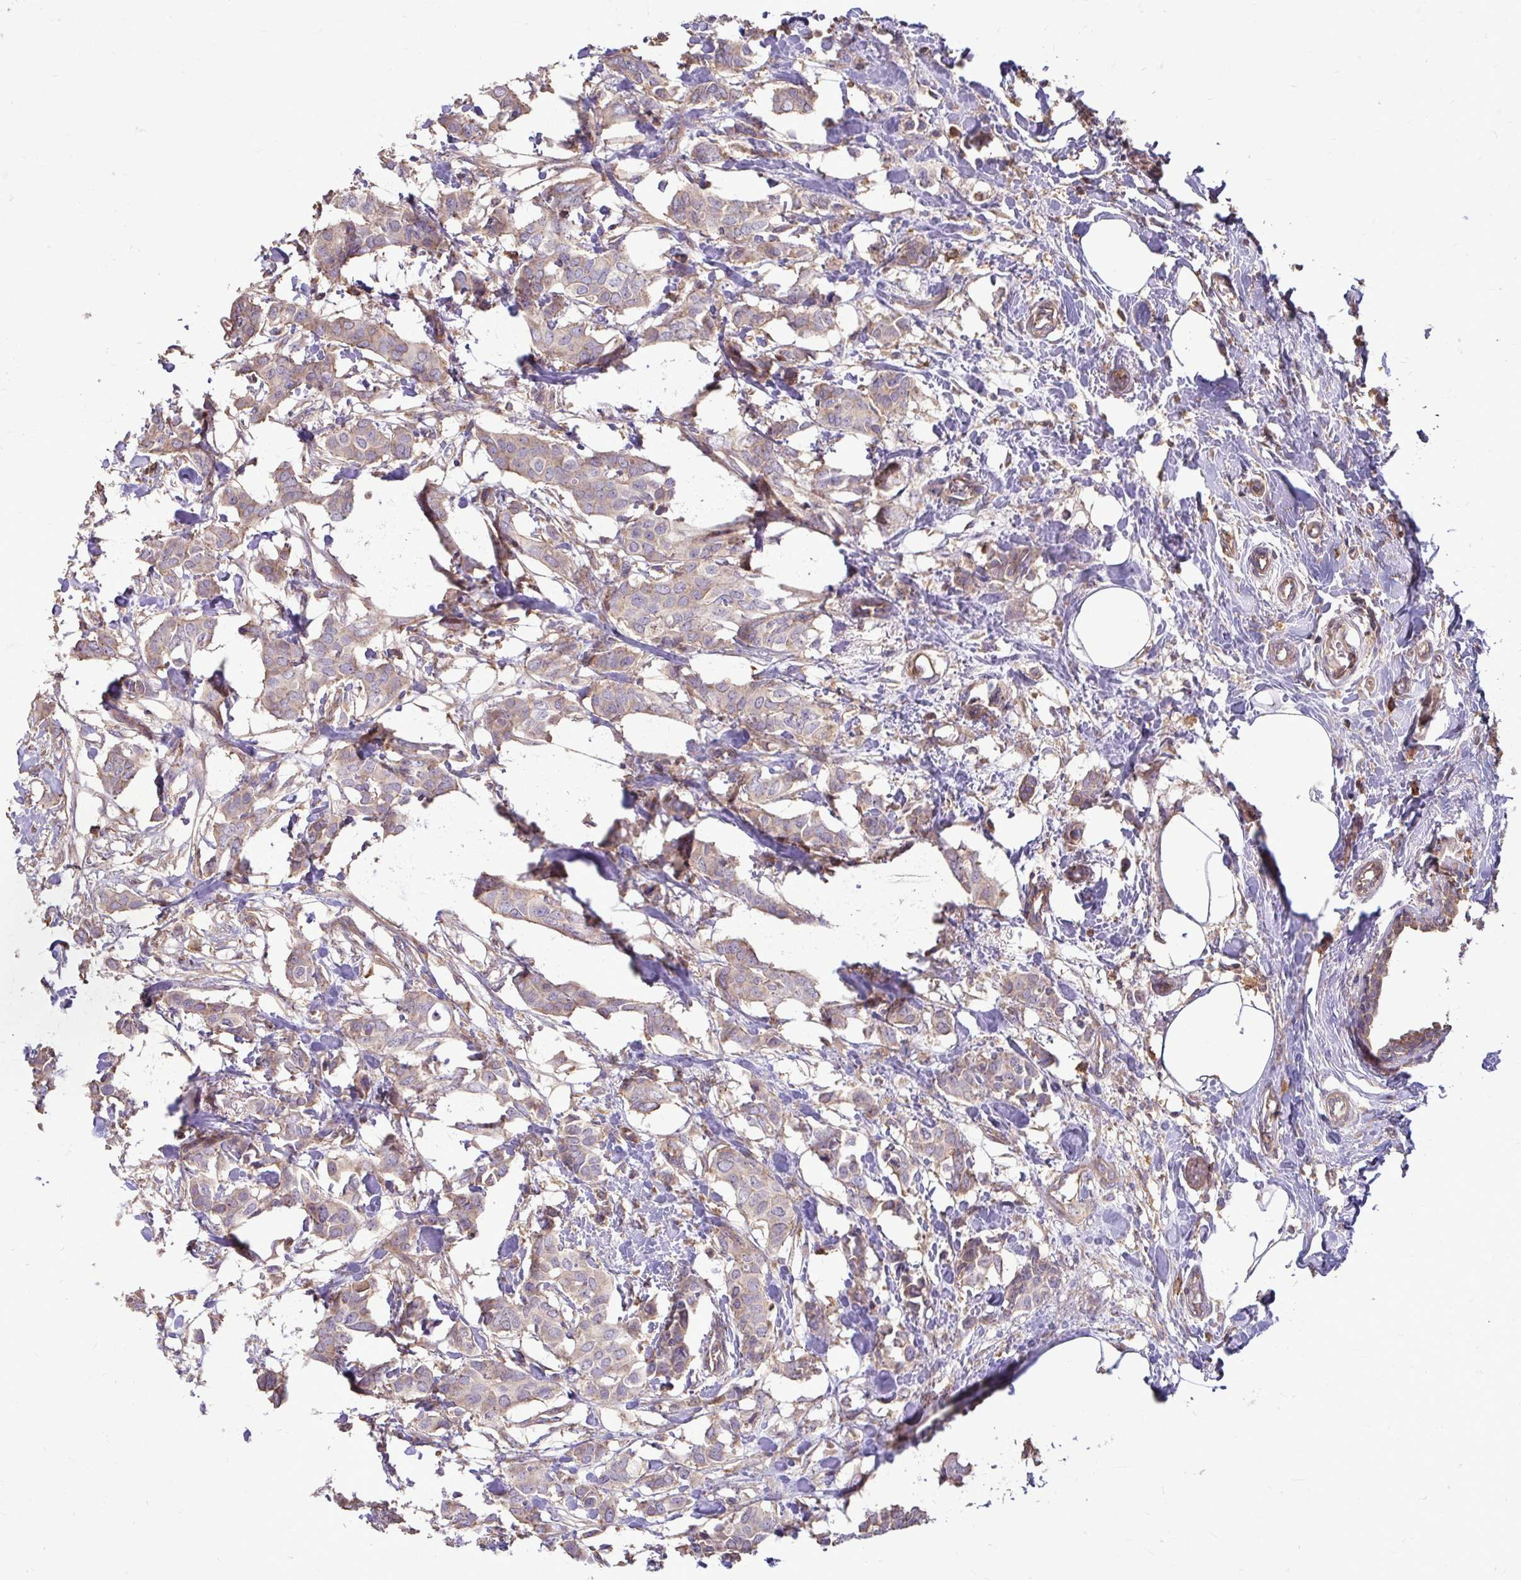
{"staining": {"intensity": "weak", "quantity": ">75%", "location": "cytoplasmic/membranous"}, "tissue": "breast cancer", "cell_type": "Tumor cells", "image_type": "cancer", "snomed": [{"axis": "morphology", "description": "Duct carcinoma"}, {"axis": "topography", "description": "Breast"}], "caption": "A high-resolution photomicrograph shows immunohistochemistry (IHC) staining of infiltrating ductal carcinoma (breast), which displays weak cytoplasmic/membranous expression in approximately >75% of tumor cells.", "gene": "FMR1", "patient": {"sex": "female", "age": 62}}